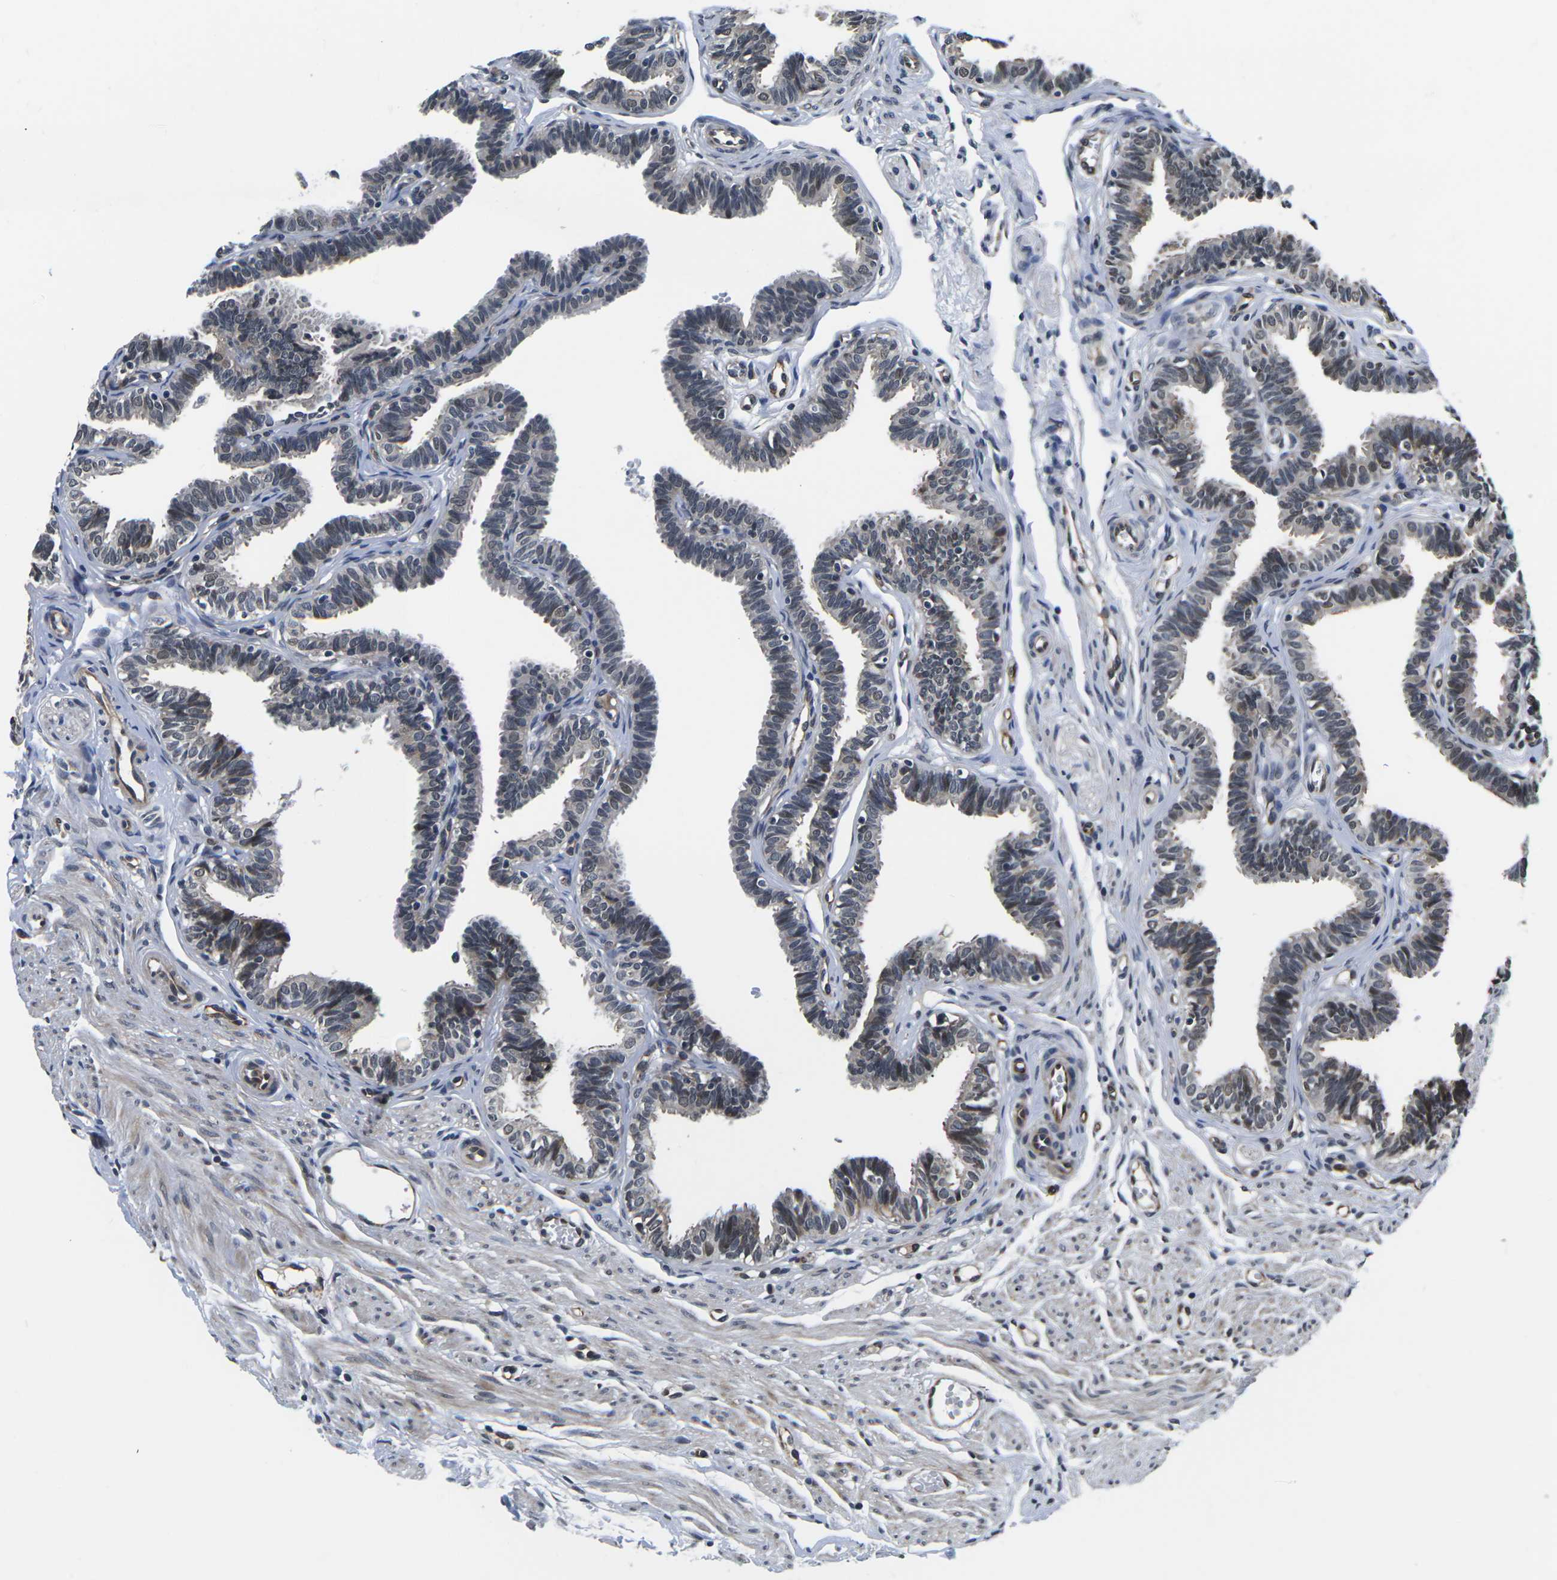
{"staining": {"intensity": "weak", "quantity": "25%-75%", "location": "cytoplasmic/membranous,nuclear"}, "tissue": "fallopian tube", "cell_type": "Glandular cells", "image_type": "normal", "snomed": [{"axis": "morphology", "description": "Normal tissue, NOS"}, {"axis": "topography", "description": "Fallopian tube"}, {"axis": "topography", "description": "Ovary"}], "caption": "Weak cytoplasmic/membranous,nuclear expression is seen in about 25%-75% of glandular cells in benign fallopian tube.", "gene": "CCNE1", "patient": {"sex": "female", "age": 23}}